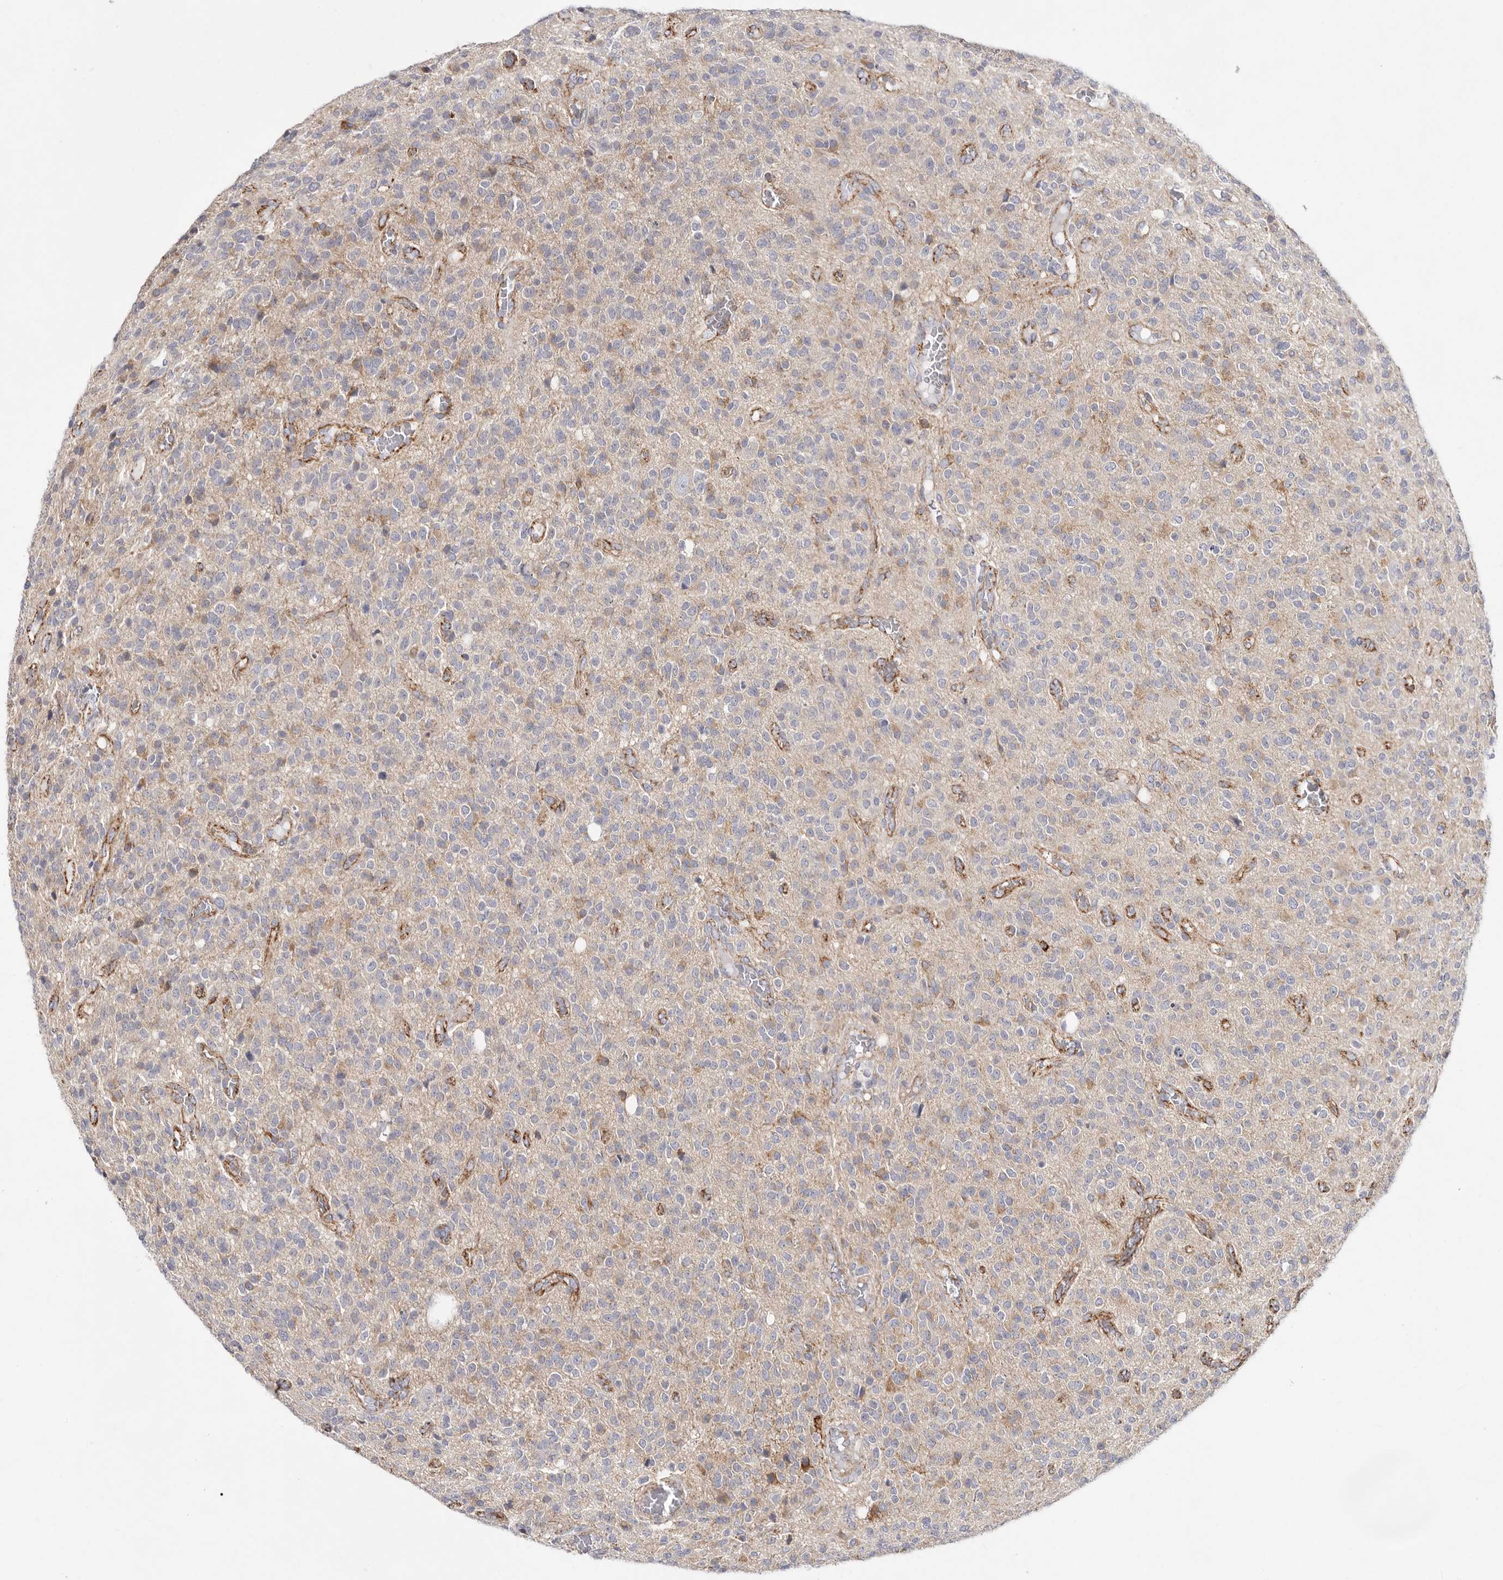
{"staining": {"intensity": "negative", "quantity": "none", "location": "none"}, "tissue": "glioma", "cell_type": "Tumor cells", "image_type": "cancer", "snomed": [{"axis": "morphology", "description": "Glioma, malignant, High grade"}, {"axis": "topography", "description": "Brain"}], "caption": "IHC photomicrograph of neoplastic tissue: human high-grade glioma (malignant) stained with DAB displays no significant protein expression in tumor cells.", "gene": "ELP3", "patient": {"sex": "male", "age": 34}}